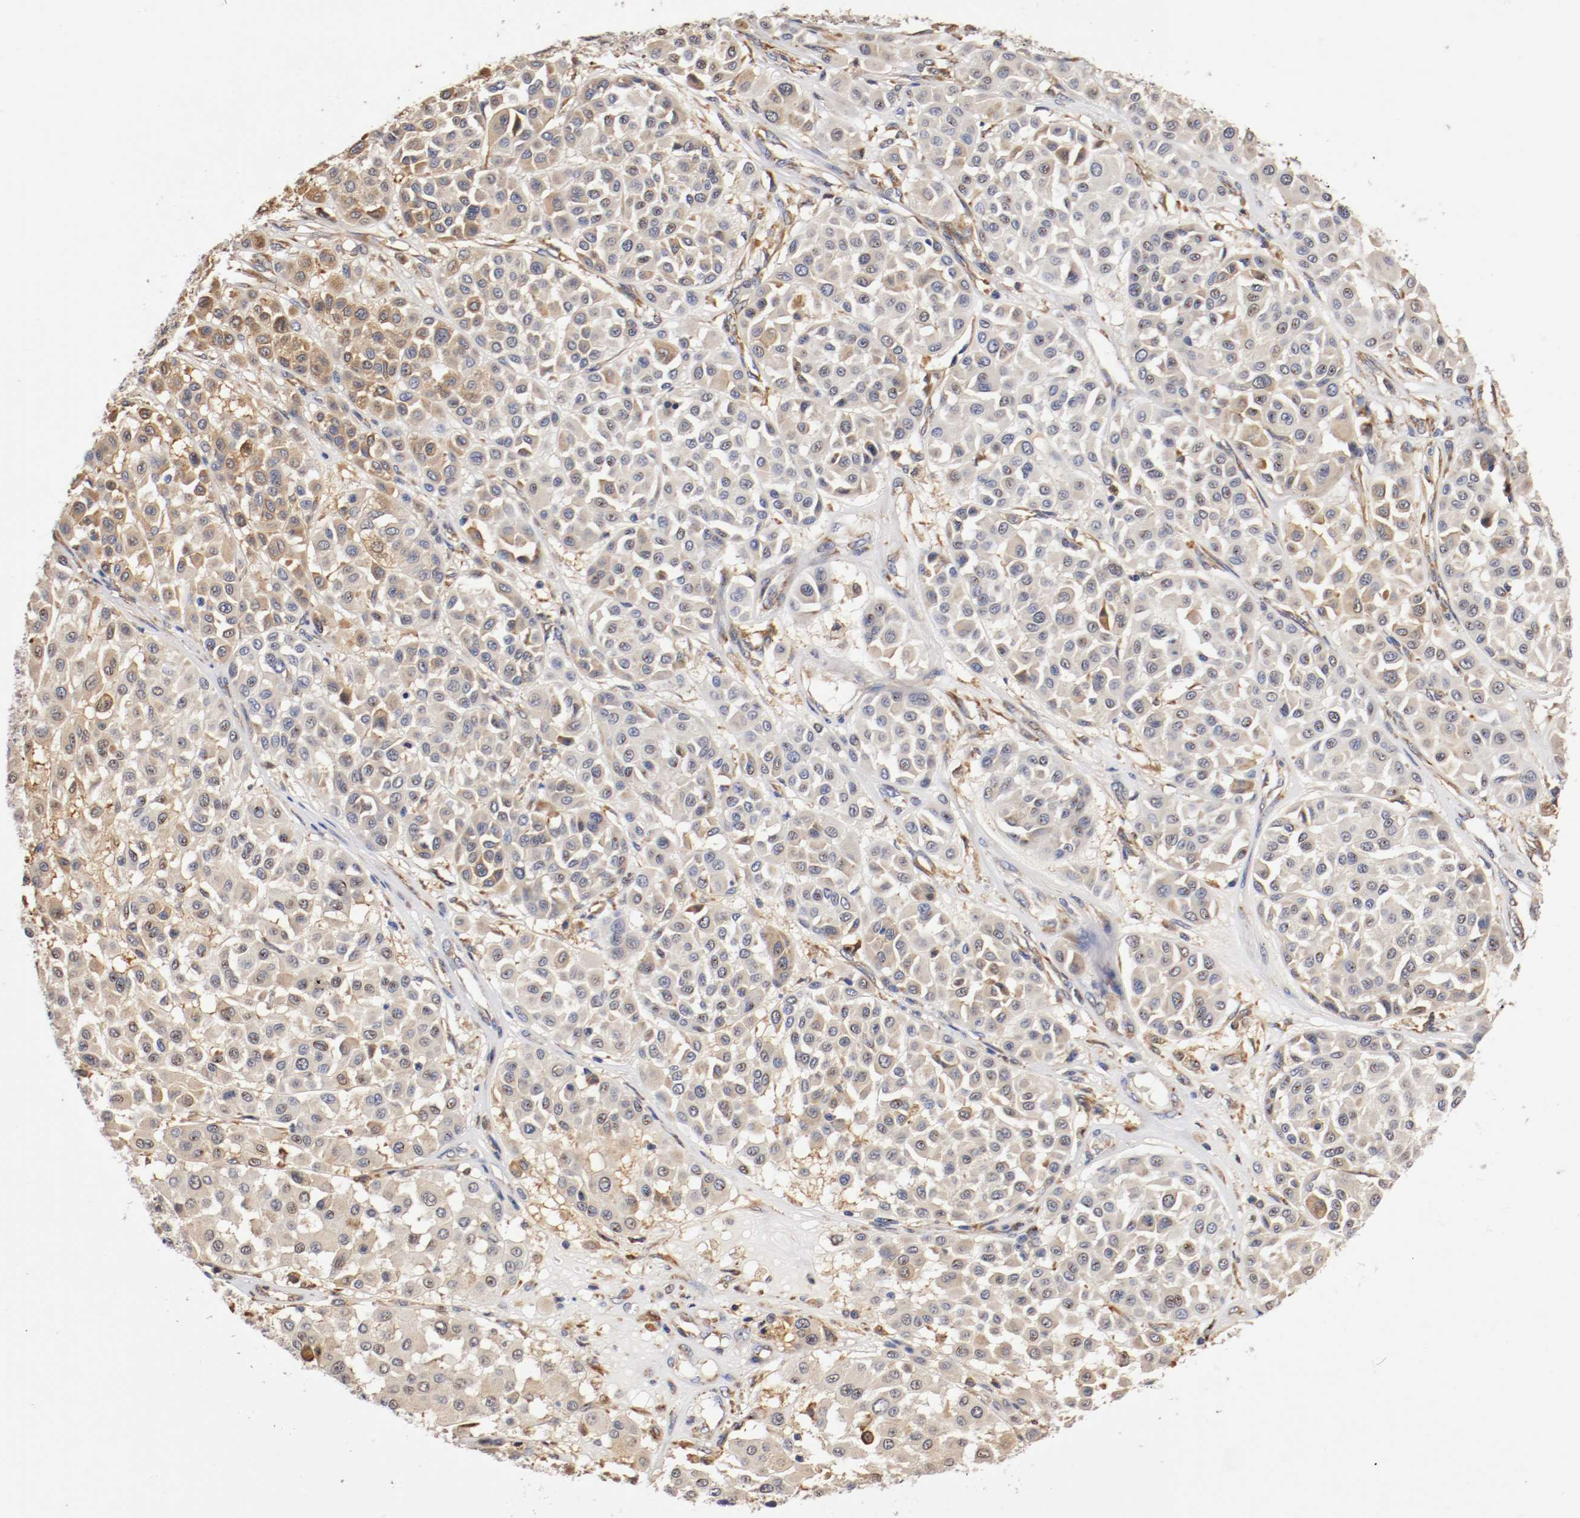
{"staining": {"intensity": "weak", "quantity": ">75%", "location": "cytoplasmic/membranous"}, "tissue": "melanoma", "cell_type": "Tumor cells", "image_type": "cancer", "snomed": [{"axis": "morphology", "description": "Malignant melanoma, Metastatic site"}, {"axis": "topography", "description": "Soft tissue"}], "caption": "This photomicrograph displays melanoma stained with immunohistochemistry (IHC) to label a protein in brown. The cytoplasmic/membranous of tumor cells show weak positivity for the protein. Nuclei are counter-stained blue.", "gene": "TNFSF13", "patient": {"sex": "male", "age": 41}}